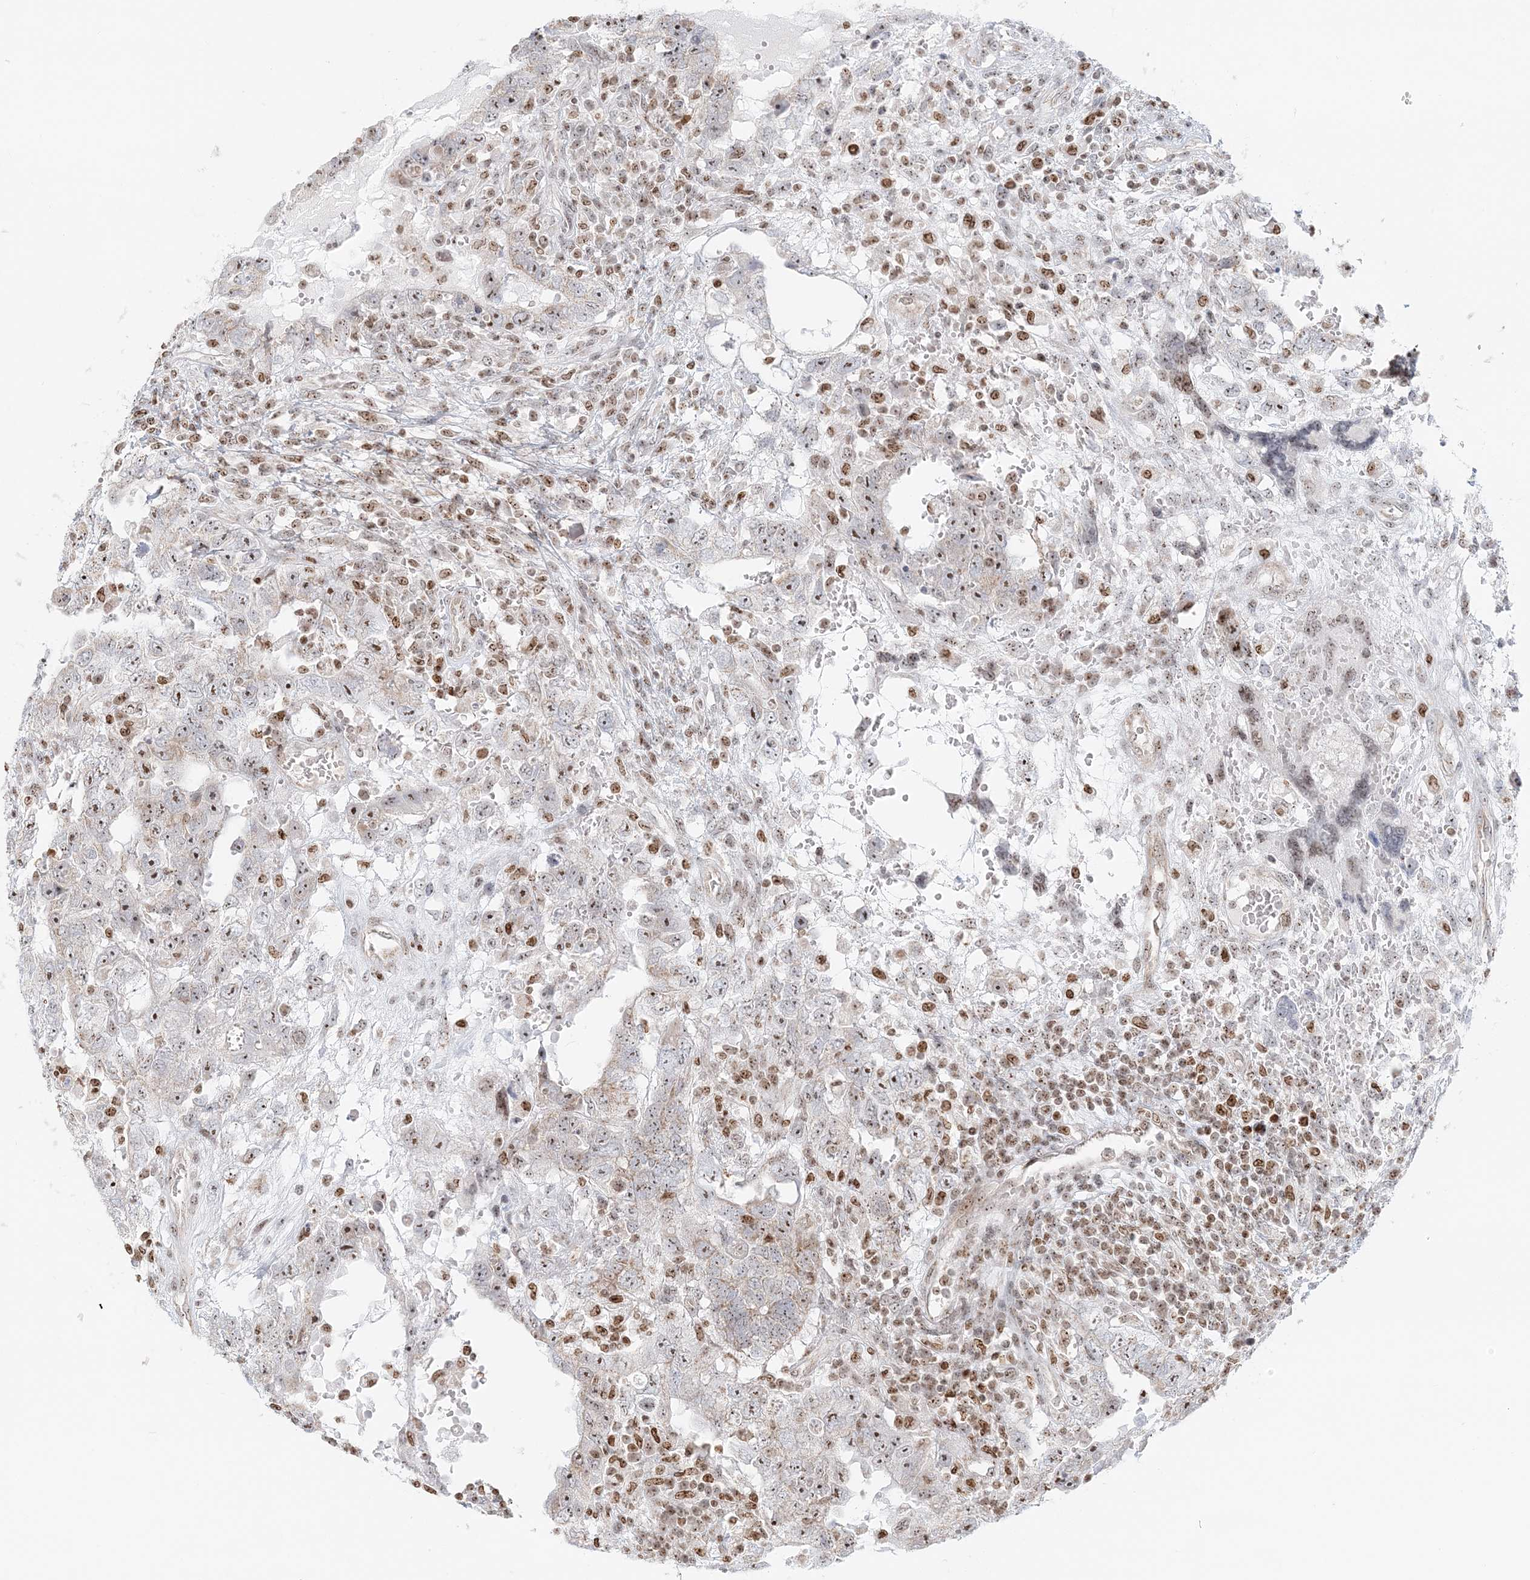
{"staining": {"intensity": "moderate", "quantity": ">75%", "location": "nuclear"}, "tissue": "testis cancer", "cell_type": "Tumor cells", "image_type": "cancer", "snomed": [{"axis": "morphology", "description": "Carcinoma, Embryonal, NOS"}, {"axis": "topography", "description": "Testis"}], "caption": "Protein positivity by immunohistochemistry exhibits moderate nuclear expression in approximately >75% of tumor cells in testis cancer.", "gene": "UBE2F", "patient": {"sex": "male", "age": 26}}